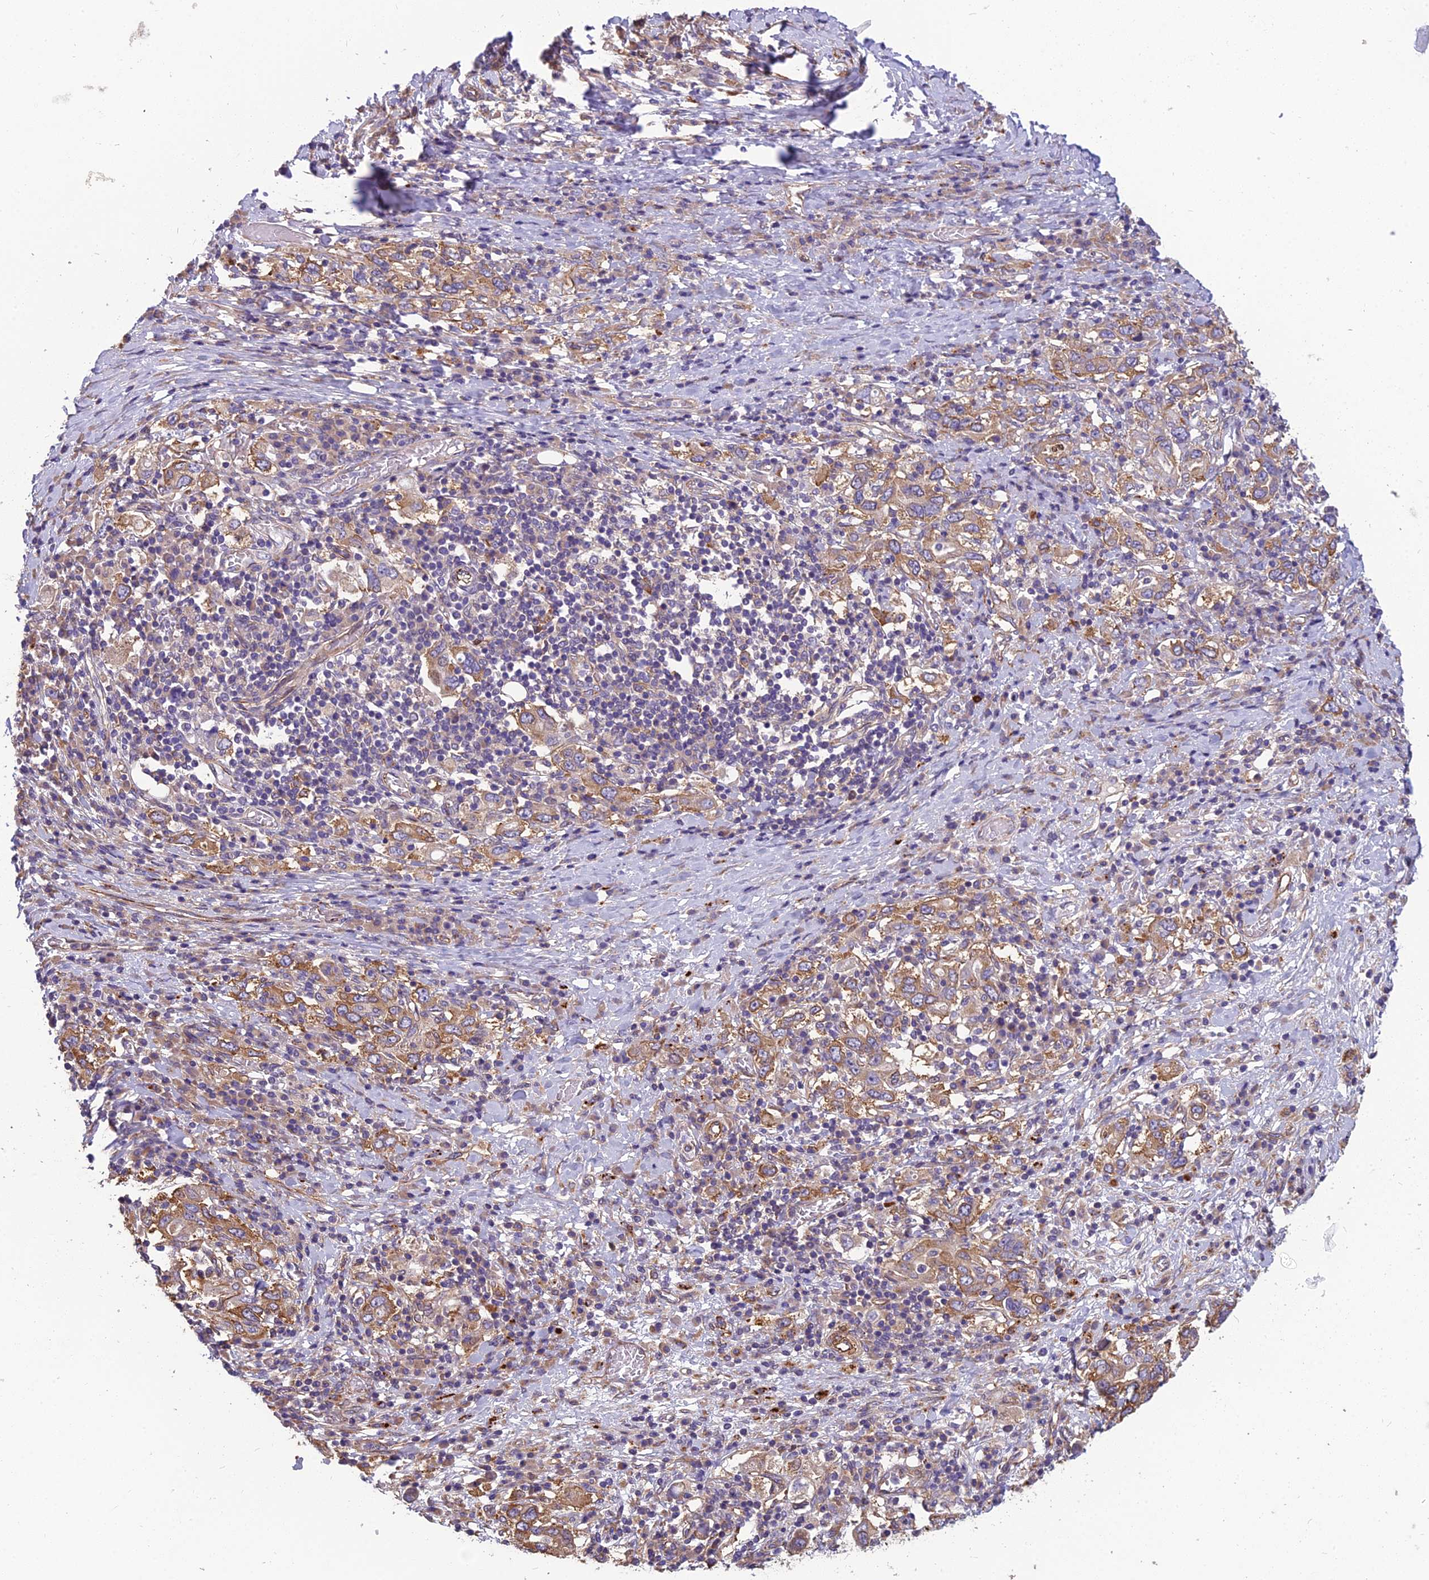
{"staining": {"intensity": "moderate", "quantity": "25%-75%", "location": "cytoplasmic/membranous"}, "tissue": "stomach cancer", "cell_type": "Tumor cells", "image_type": "cancer", "snomed": [{"axis": "morphology", "description": "Adenocarcinoma, NOS"}, {"axis": "topography", "description": "Stomach, upper"}, {"axis": "topography", "description": "Stomach"}], "caption": "An IHC histopathology image of neoplastic tissue is shown. Protein staining in brown labels moderate cytoplasmic/membranous positivity in stomach cancer (adenocarcinoma) within tumor cells. (IHC, brightfield microscopy, high magnification).", "gene": "SPDL1", "patient": {"sex": "male", "age": 62}}